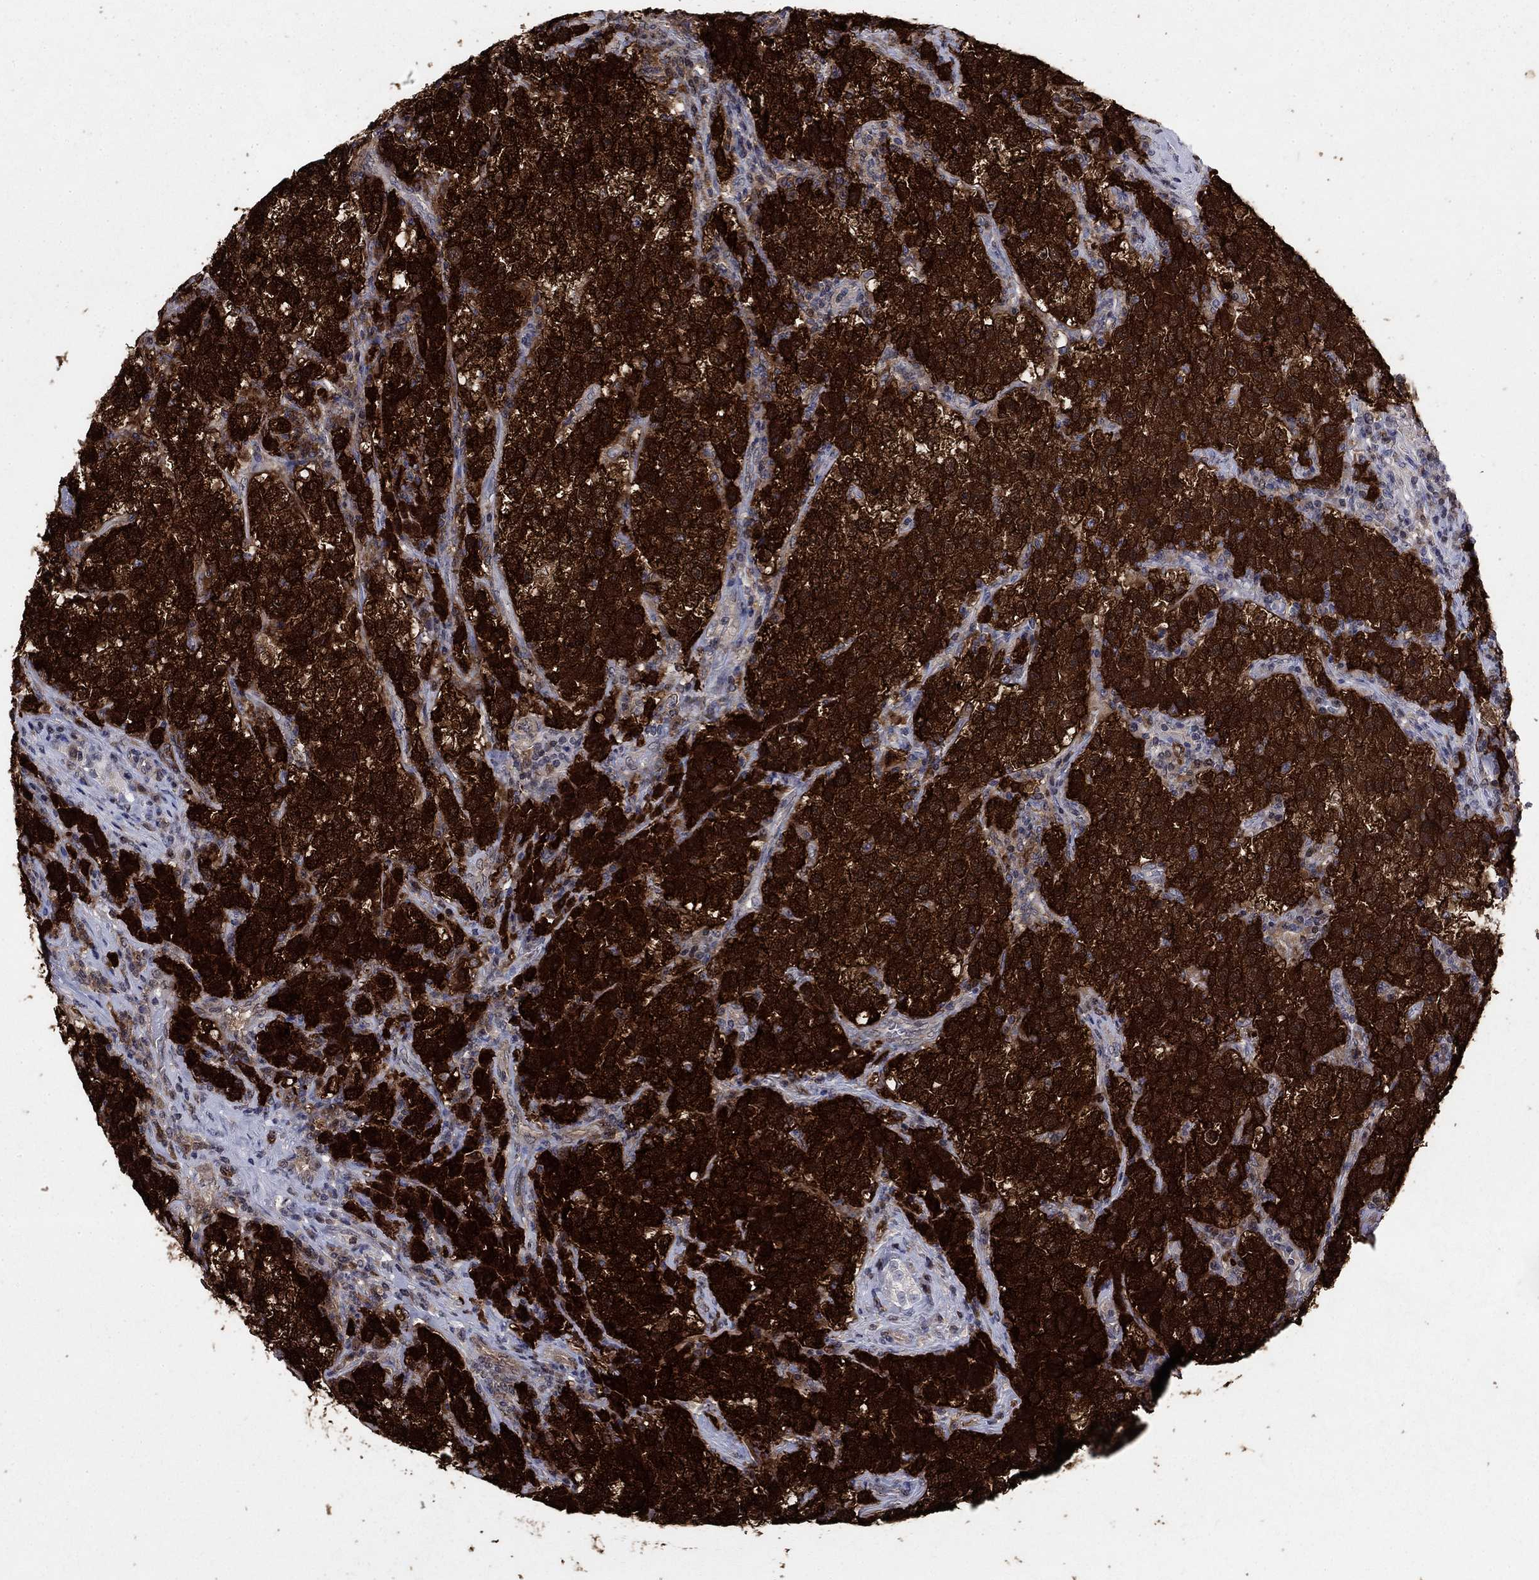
{"staining": {"intensity": "strong", "quantity": ">75%", "location": "cytoplasmic/membranous"}, "tissue": "testis cancer", "cell_type": "Tumor cells", "image_type": "cancer", "snomed": [{"axis": "morphology", "description": "Seminoma, NOS"}, {"axis": "topography", "description": "Testis"}], "caption": "High-power microscopy captured an IHC micrograph of testis cancer, revealing strong cytoplasmic/membranous expression in approximately >75% of tumor cells.", "gene": "FKBP4", "patient": {"sex": "male", "age": 22}}